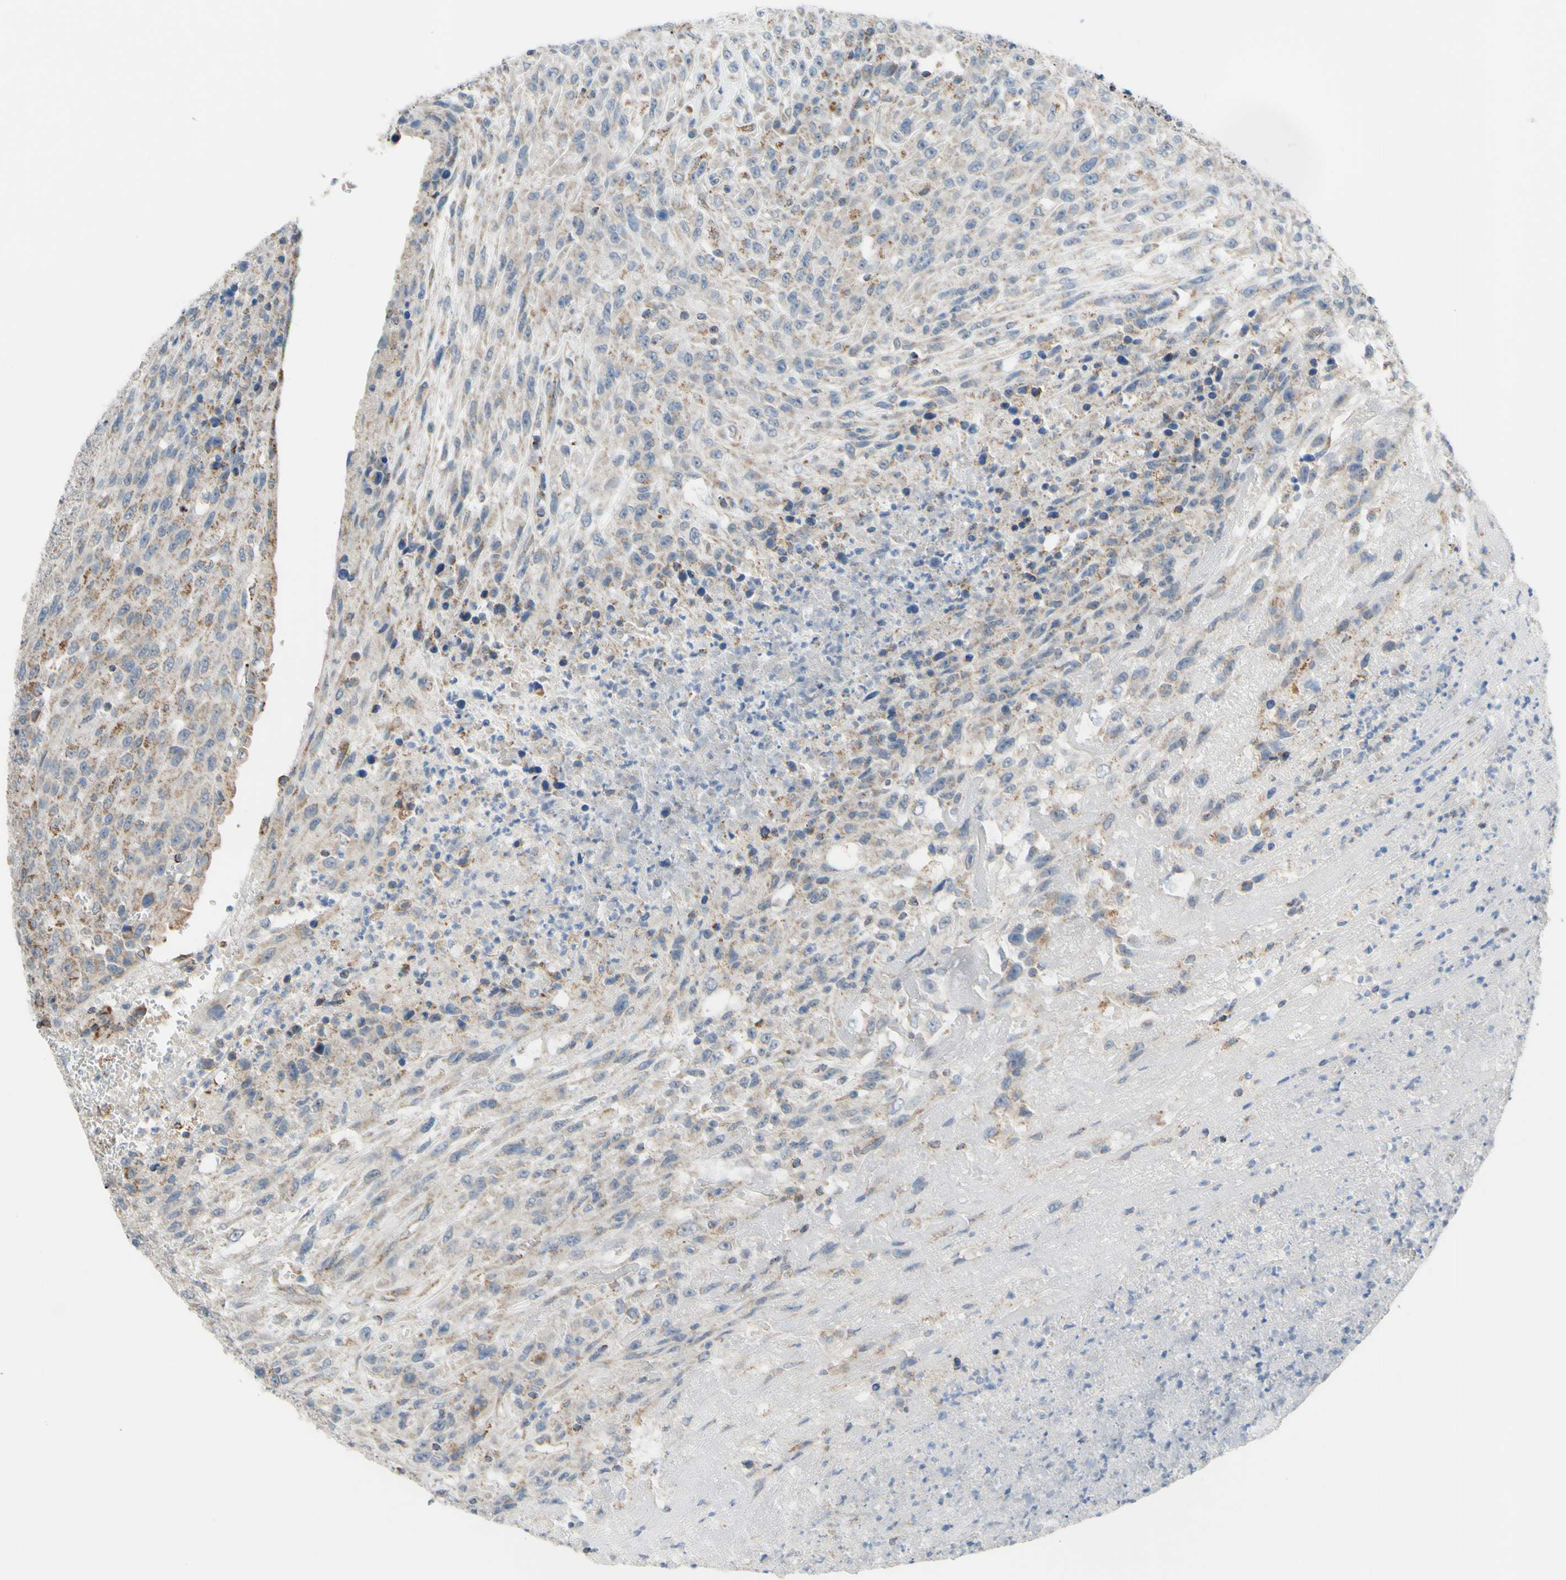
{"staining": {"intensity": "weak", "quantity": "25%-75%", "location": "cytoplasmic/membranous"}, "tissue": "urothelial cancer", "cell_type": "Tumor cells", "image_type": "cancer", "snomed": [{"axis": "morphology", "description": "Urothelial carcinoma, High grade"}, {"axis": "topography", "description": "Urinary bladder"}], "caption": "A micrograph of human urothelial cancer stained for a protein displays weak cytoplasmic/membranous brown staining in tumor cells. (DAB (3,3'-diaminobenzidine) IHC, brown staining for protein, blue staining for nuclei).", "gene": "GLT8D1", "patient": {"sex": "male", "age": 66}}